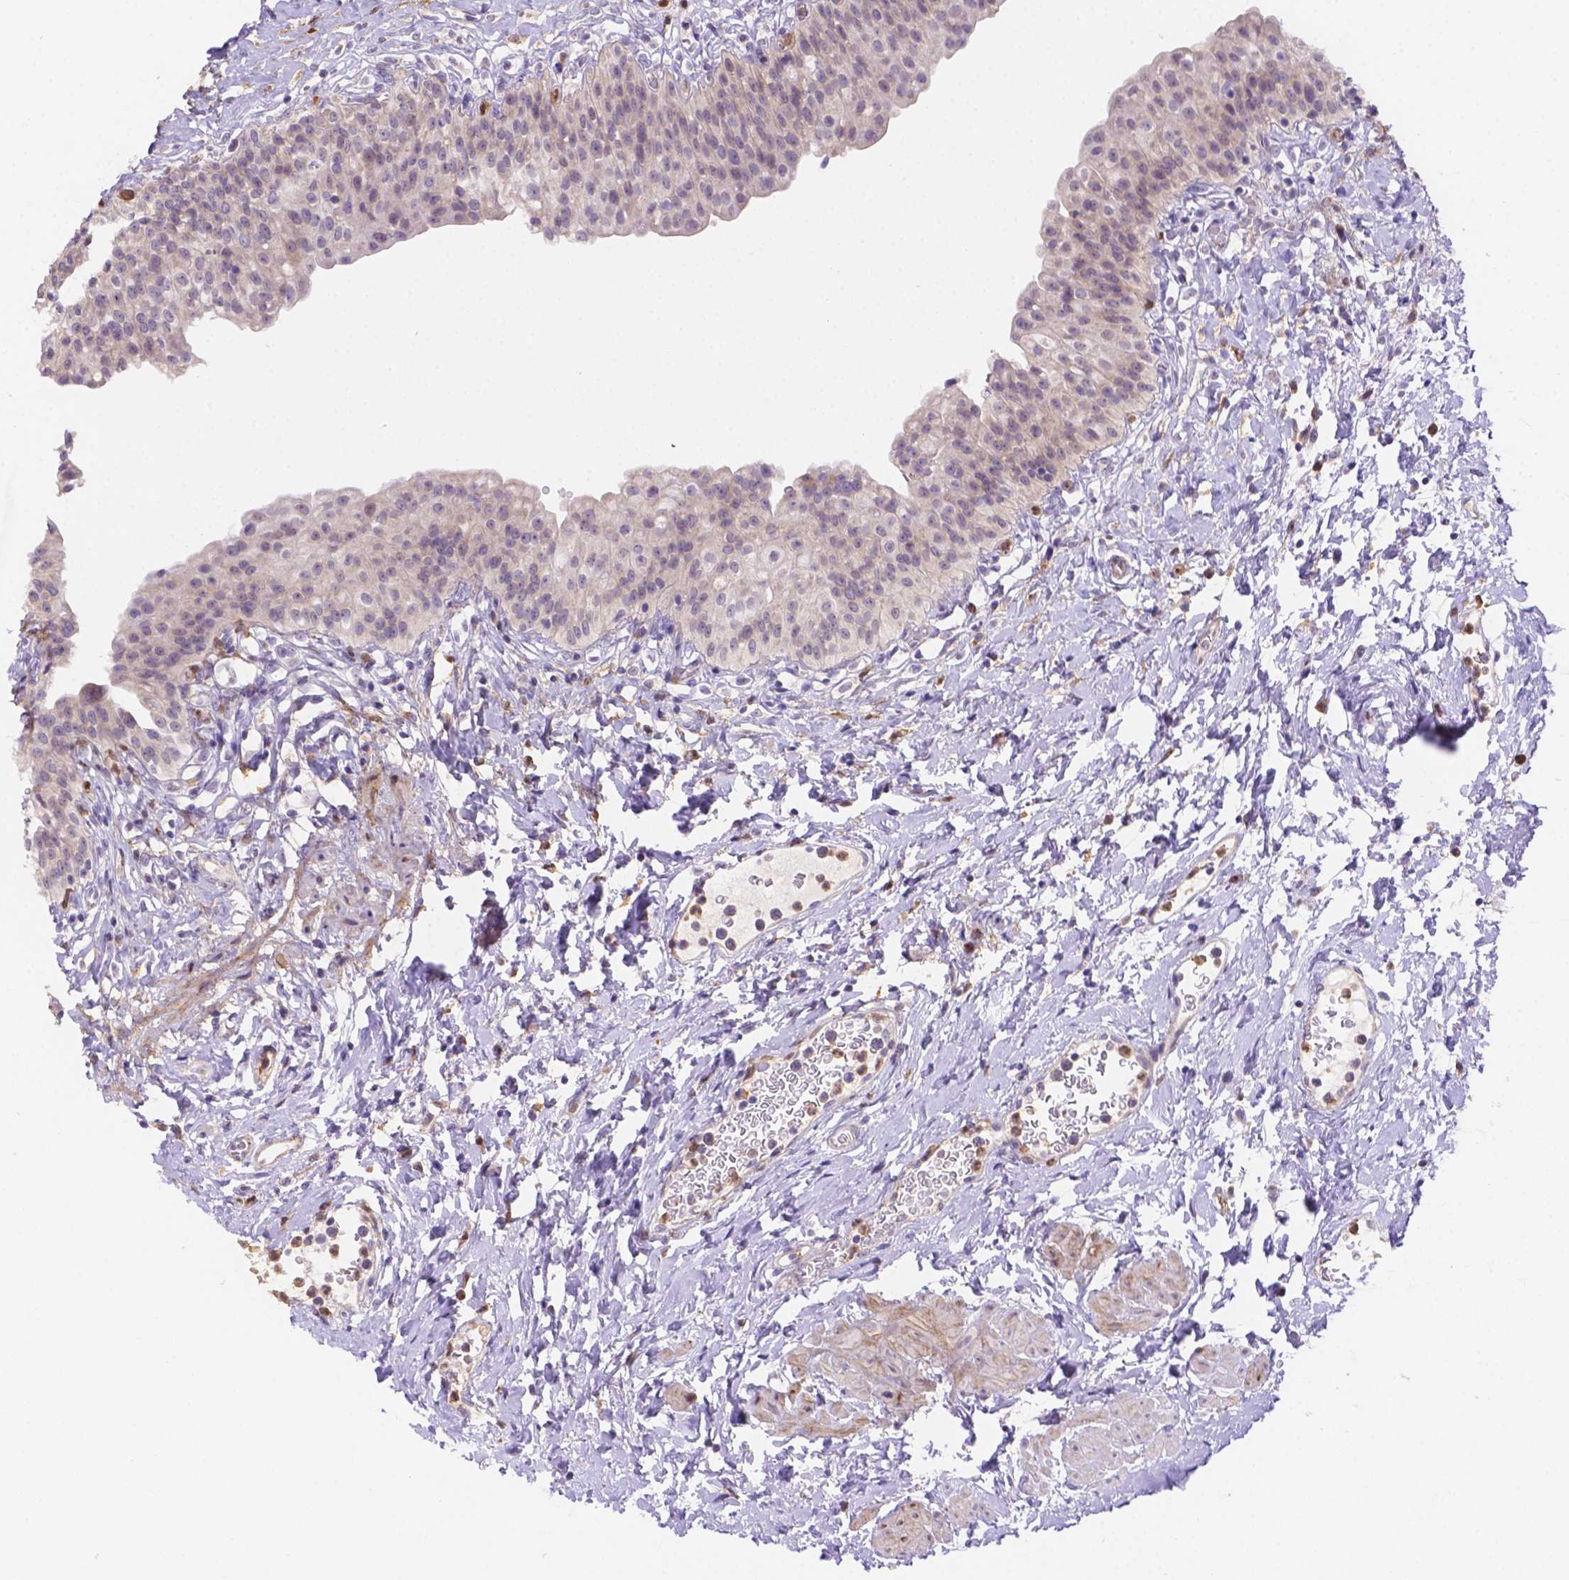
{"staining": {"intensity": "negative", "quantity": "none", "location": "none"}, "tissue": "urinary bladder", "cell_type": "Urothelial cells", "image_type": "normal", "snomed": [{"axis": "morphology", "description": "Normal tissue, NOS"}, {"axis": "topography", "description": "Urinary bladder"}], "caption": "This histopathology image is of benign urinary bladder stained with immunohistochemistry (IHC) to label a protein in brown with the nuclei are counter-stained blue. There is no staining in urothelial cells.", "gene": "NXPE2", "patient": {"sex": "male", "age": 76}}